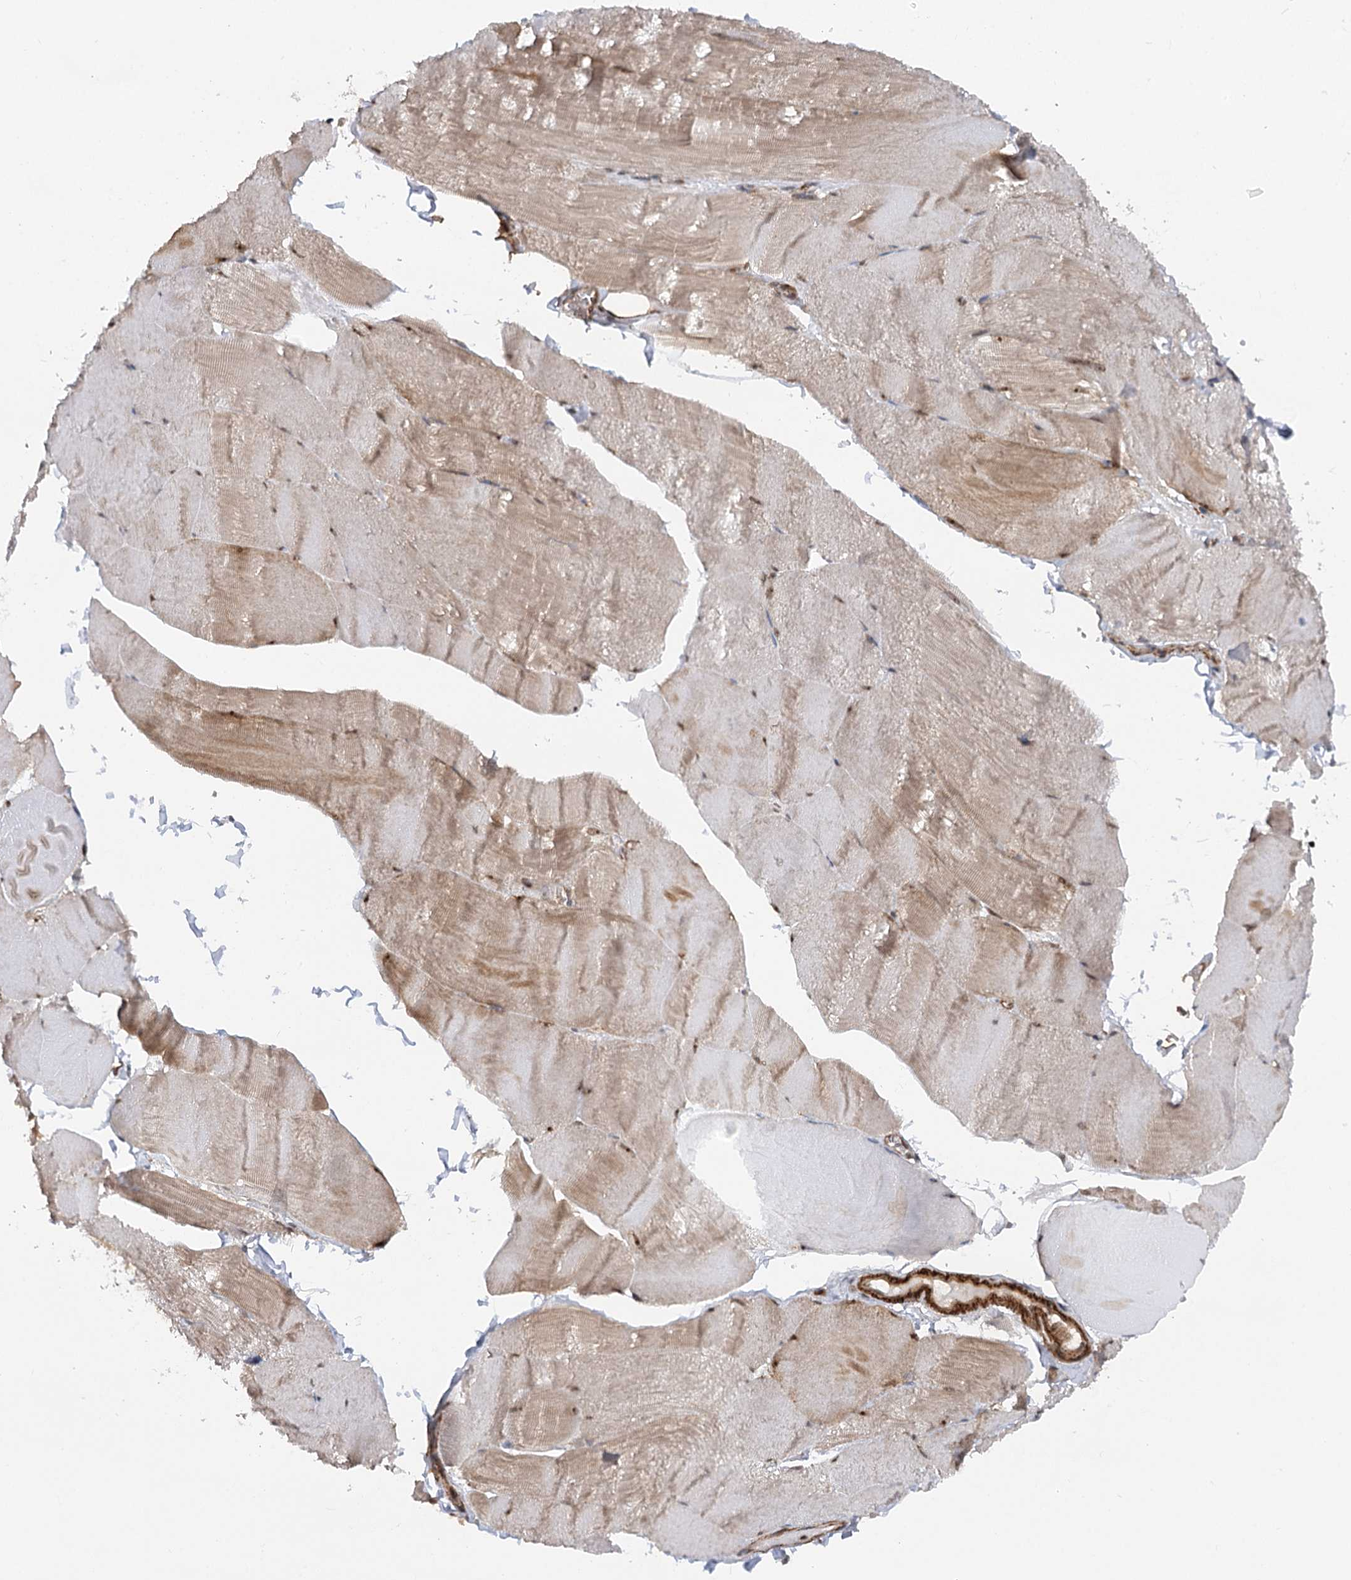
{"staining": {"intensity": "moderate", "quantity": "<25%", "location": "cytoplasmic/membranous"}, "tissue": "skeletal muscle", "cell_type": "Myocytes", "image_type": "normal", "snomed": [{"axis": "morphology", "description": "Normal tissue, NOS"}, {"axis": "morphology", "description": "Basal cell carcinoma"}, {"axis": "topography", "description": "Skeletal muscle"}], "caption": "This histopathology image exhibits immunohistochemistry staining of normal human skeletal muscle, with low moderate cytoplasmic/membranous expression in about <25% of myocytes.", "gene": "GNL3L", "patient": {"sex": "female", "age": 64}}